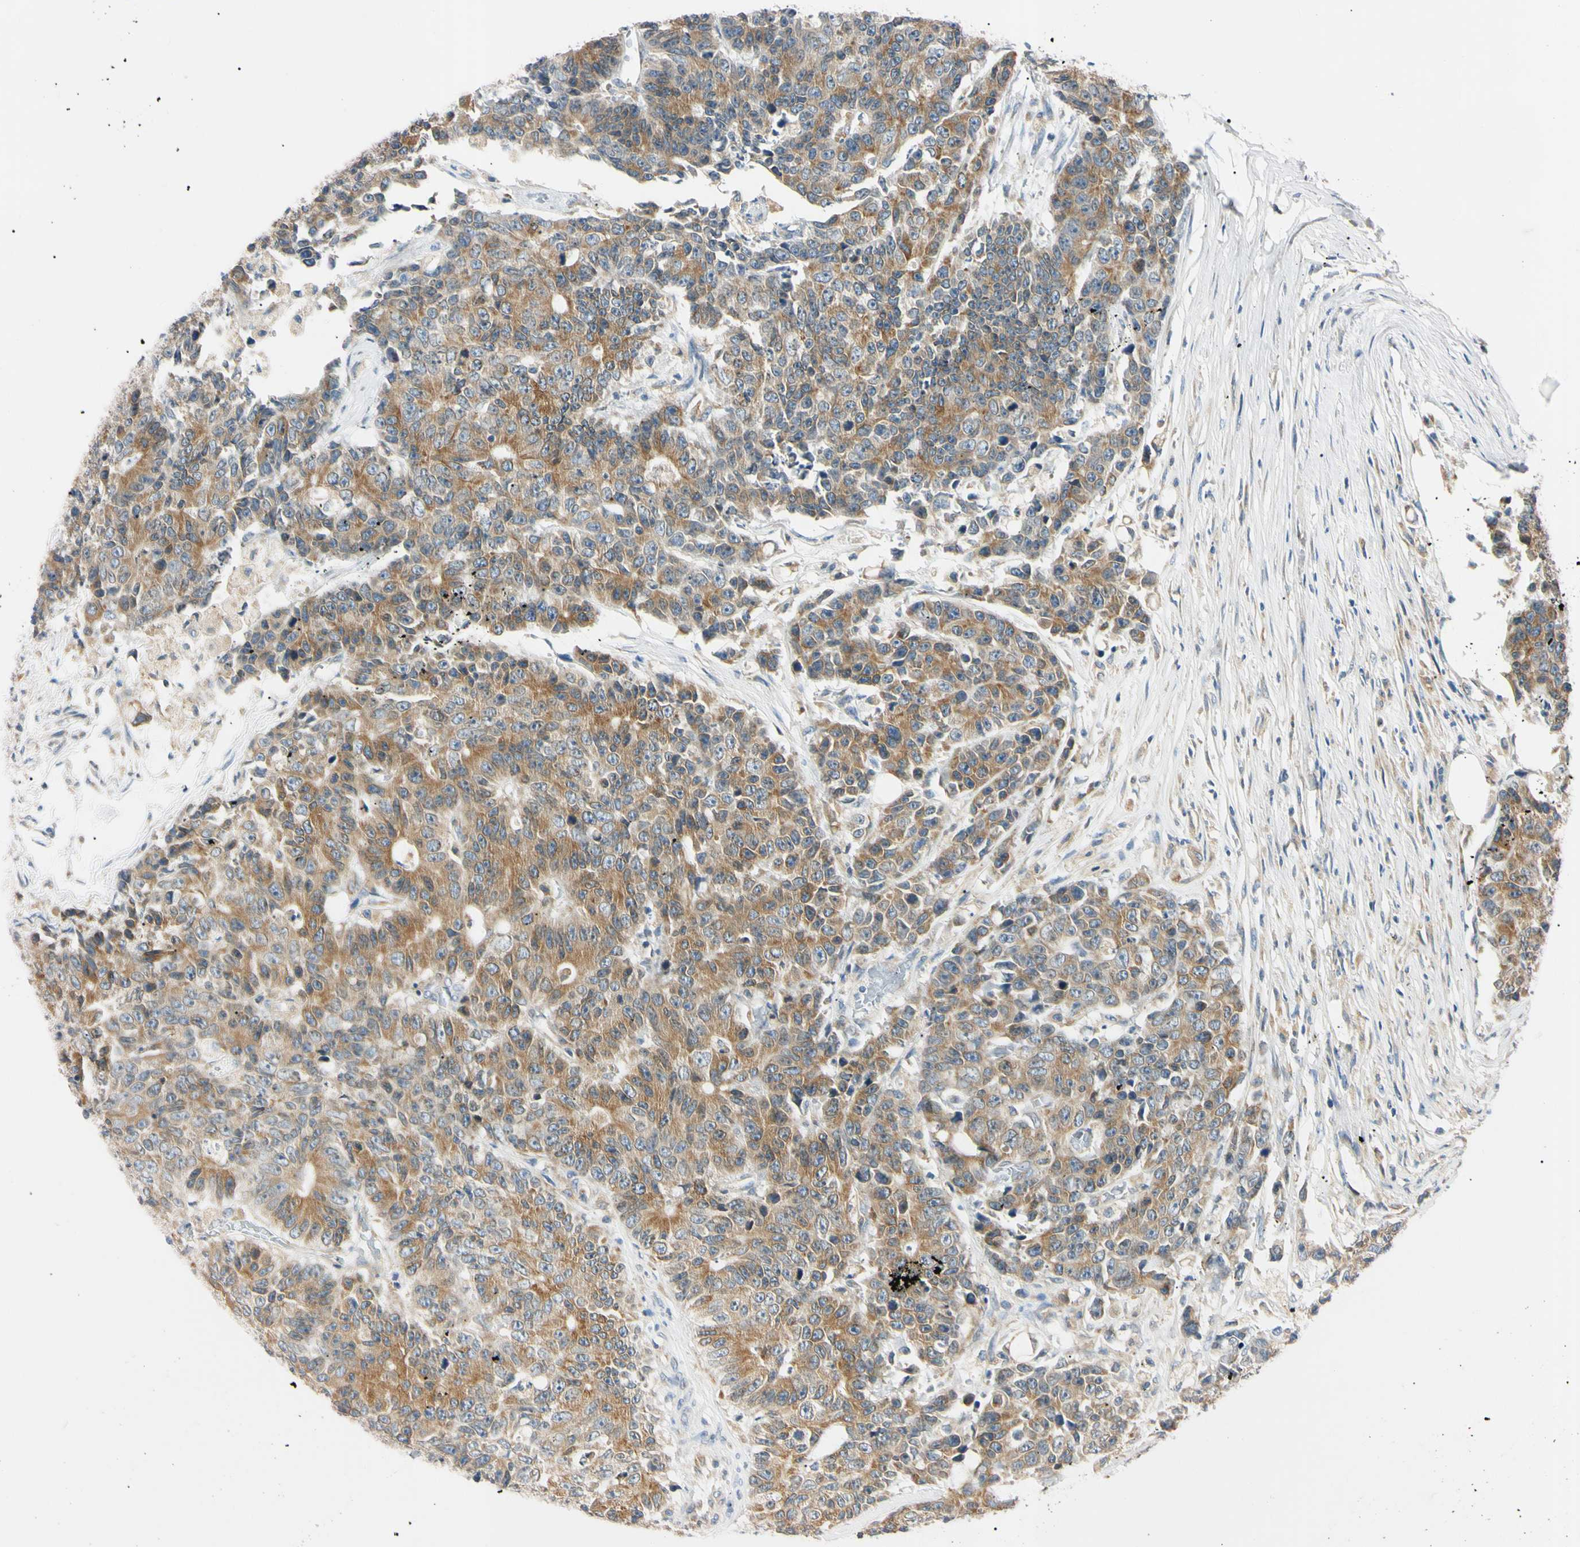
{"staining": {"intensity": "moderate", "quantity": ">75%", "location": "cytoplasmic/membranous"}, "tissue": "colorectal cancer", "cell_type": "Tumor cells", "image_type": "cancer", "snomed": [{"axis": "morphology", "description": "Adenocarcinoma, NOS"}, {"axis": "topography", "description": "Colon"}], "caption": "Colorectal cancer stained with immunohistochemistry (IHC) demonstrates moderate cytoplasmic/membranous positivity in approximately >75% of tumor cells.", "gene": "DNAJB12", "patient": {"sex": "female", "age": 86}}